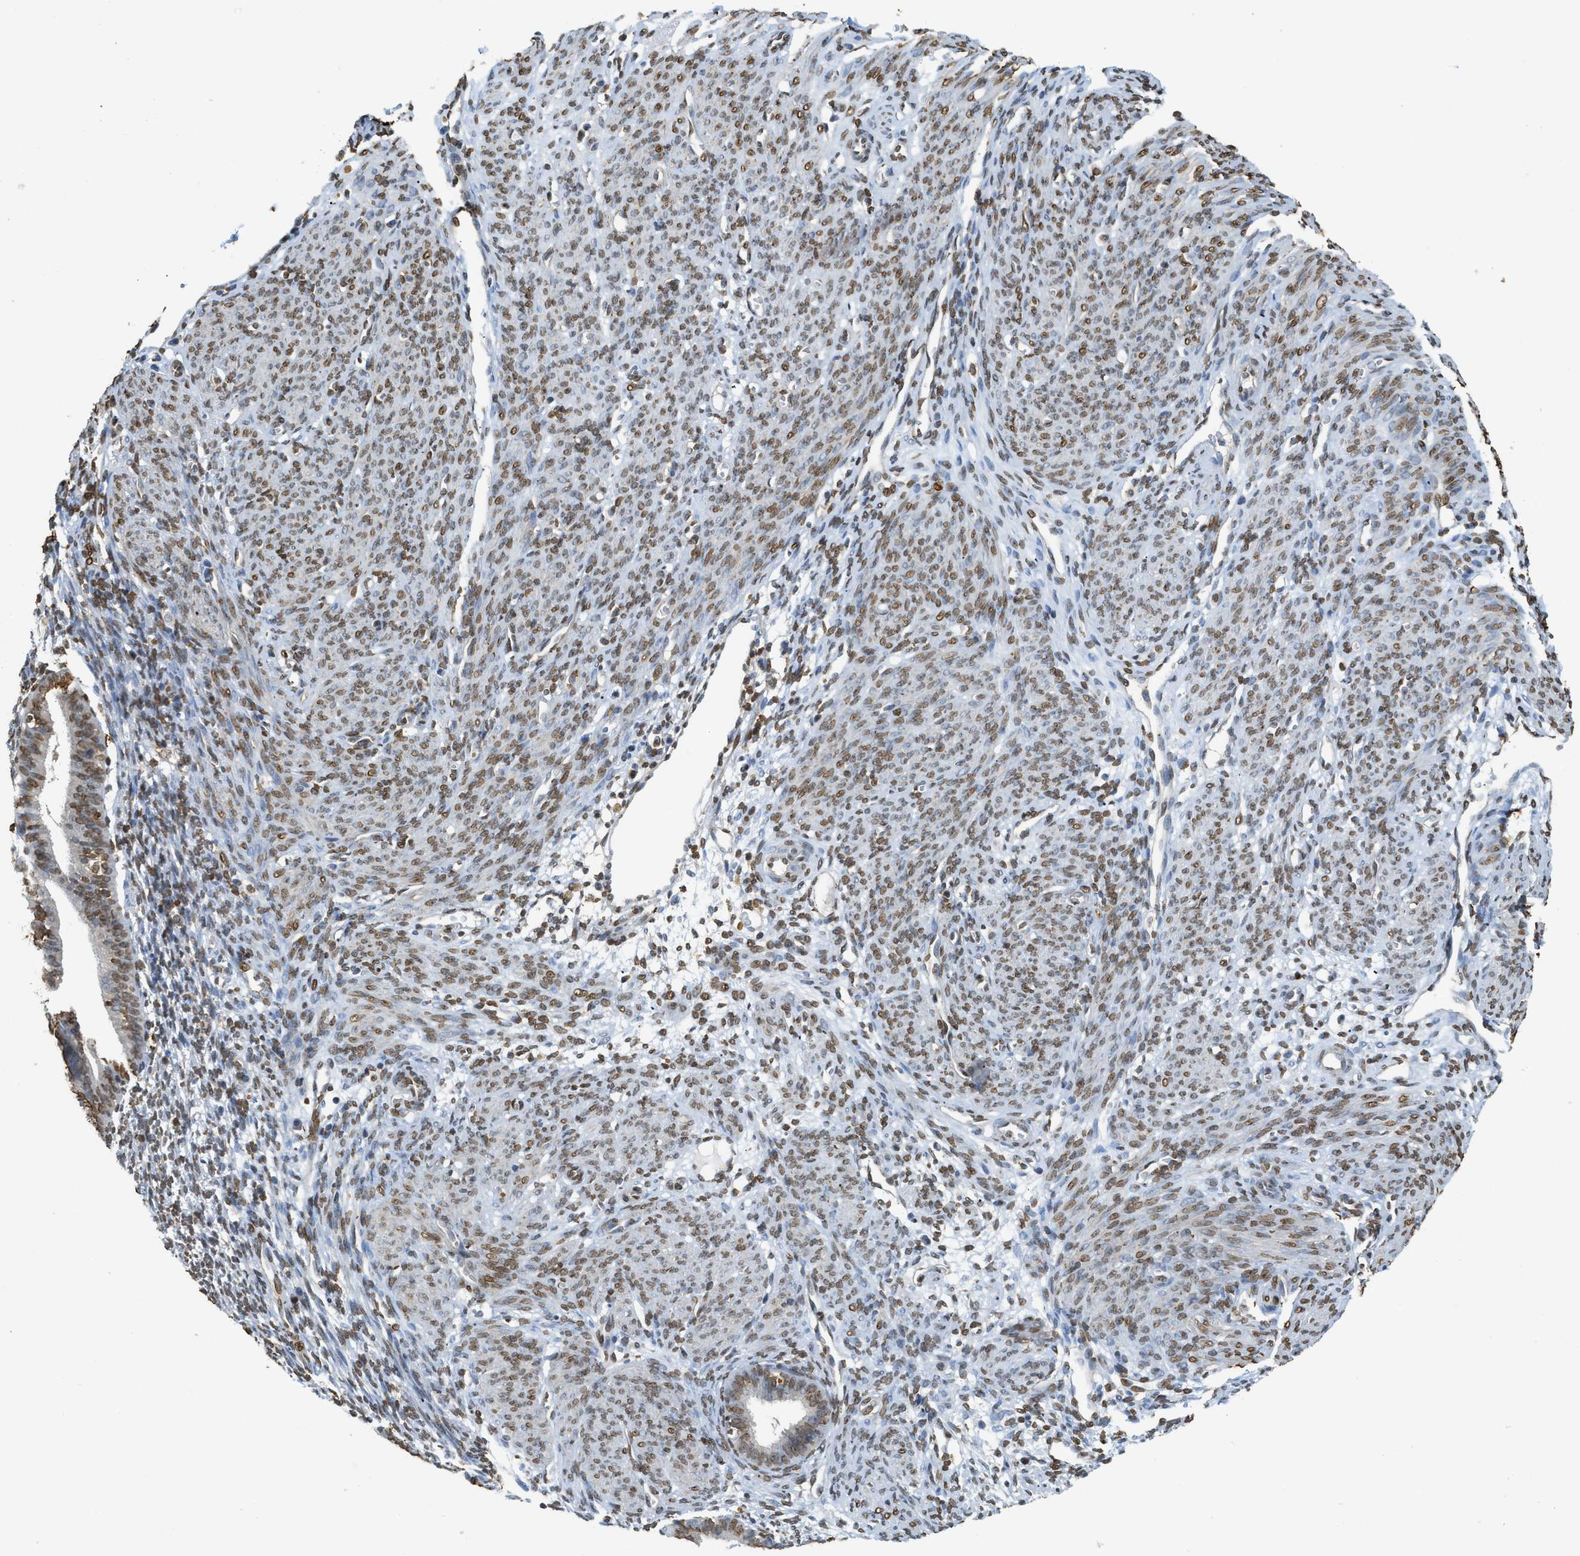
{"staining": {"intensity": "moderate", "quantity": "25%-75%", "location": "nuclear"}, "tissue": "endometrium", "cell_type": "Cells in endometrial stroma", "image_type": "normal", "snomed": [{"axis": "morphology", "description": "Normal tissue, NOS"}, {"axis": "morphology", "description": "Adenocarcinoma, NOS"}, {"axis": "topography", "description": "Endometrium"}, {"axis": "topography", "description": "Ovary"}], "caption": "Moderate nuclear expression is present in about 25%-75% of cells in endometrial stroma in unremarkable endometrium.", "gene": "NR5A2", "patient": {"sex": "female", "age": 68}}